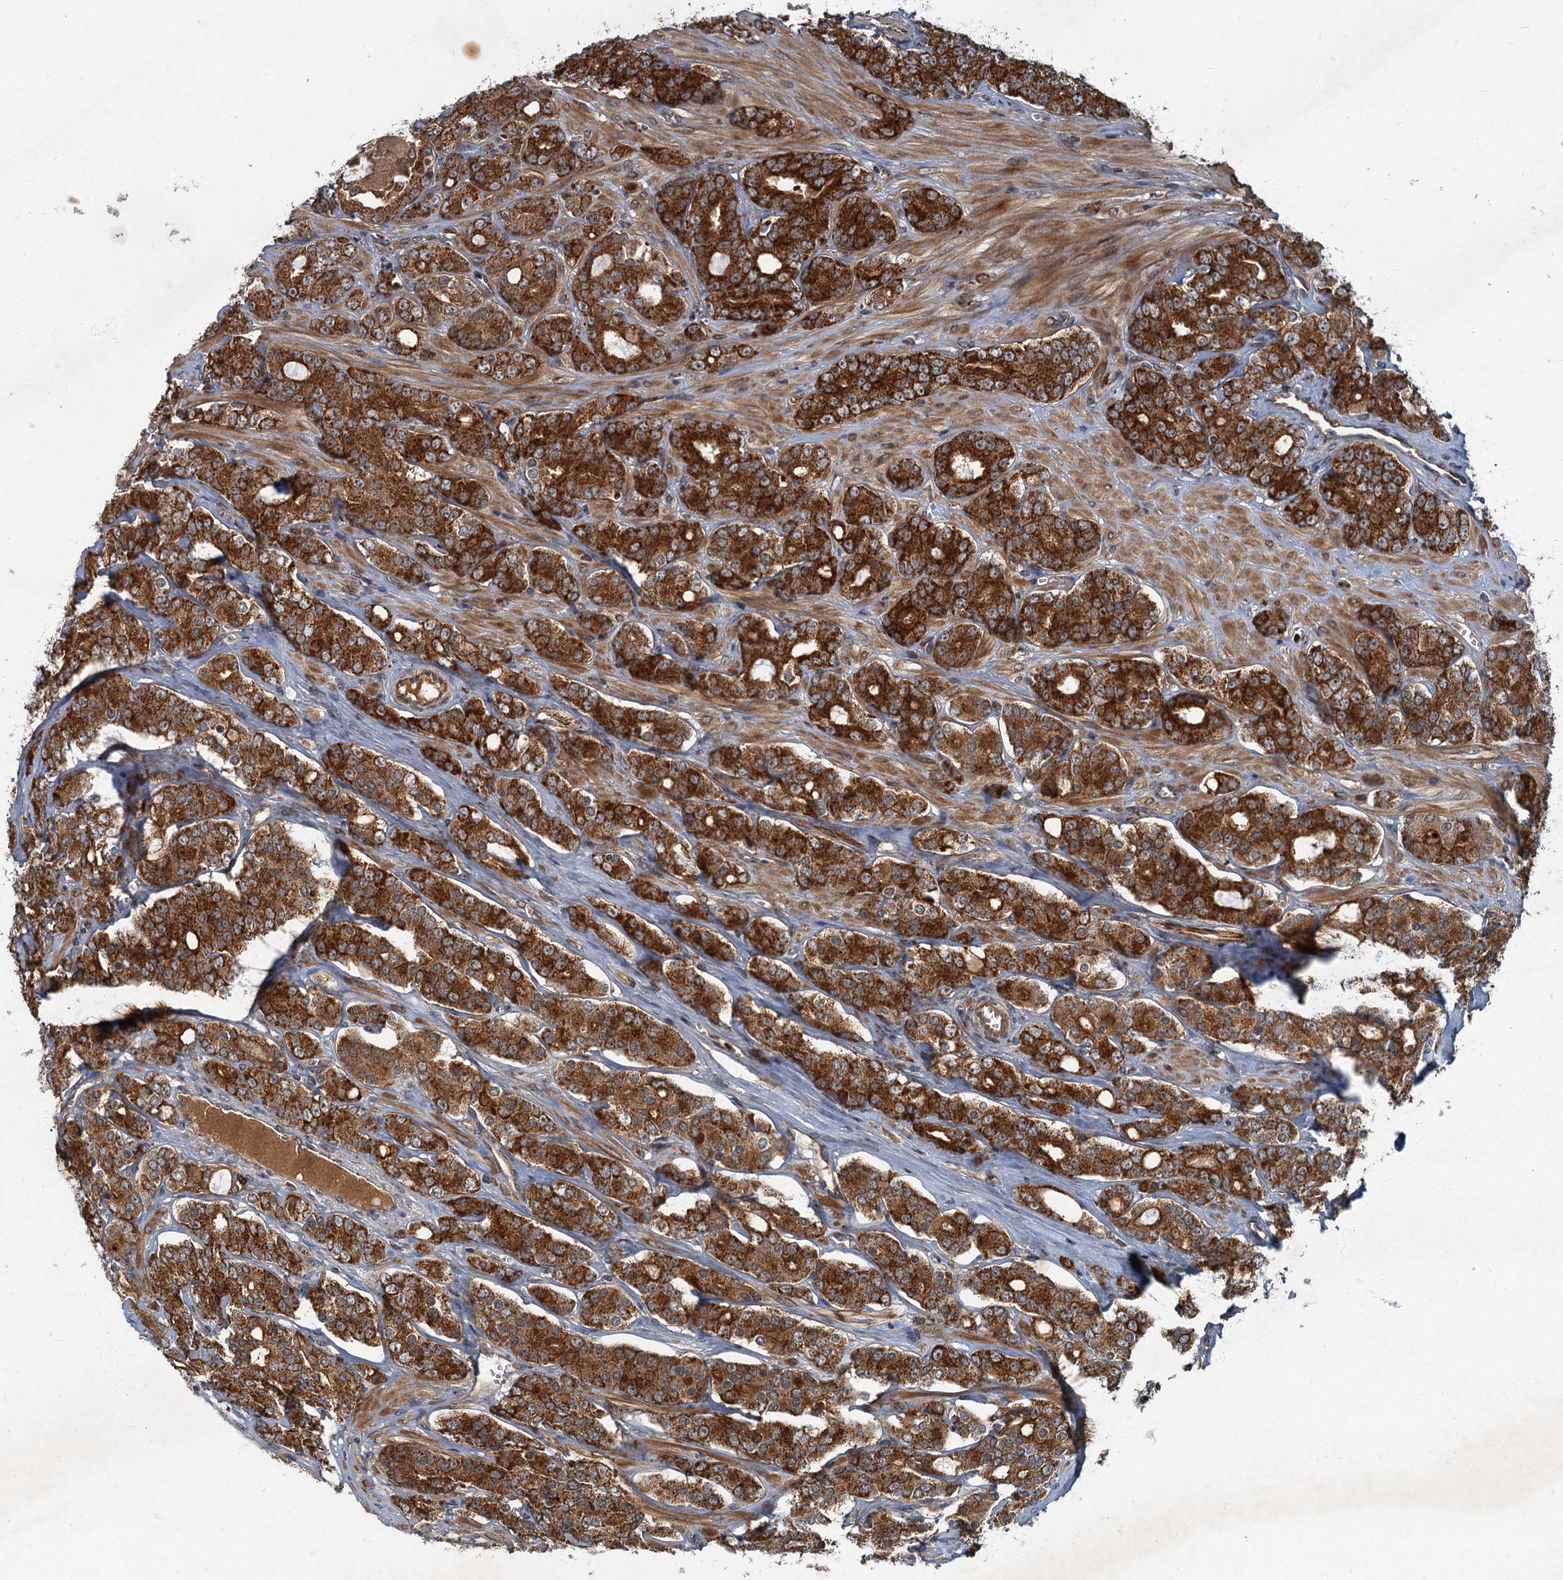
{"staining": {"intensity": "strong", "quantity": ">75%", "location": "cytoplasmic/membranous"}, "tissue": "prostate cancer", "cell_type": "Tumor cells", "image_type": "cancer", "snomed": [{"axis": "morphology", "description": "Adenocarcinoma, High grade"}, {"axis": "topography", "description": "Prostate"}], "caption": "Protein staining by IHC displays strong cytoplasmic/membranous expression in approximately >75% of tumor cells in prostate adenocarcinoma (high-grade). (IHC, brightfield microscopy, high magnification).", "gene": "SLC11A2", "patient": {"sex": "male", "age": 62}}